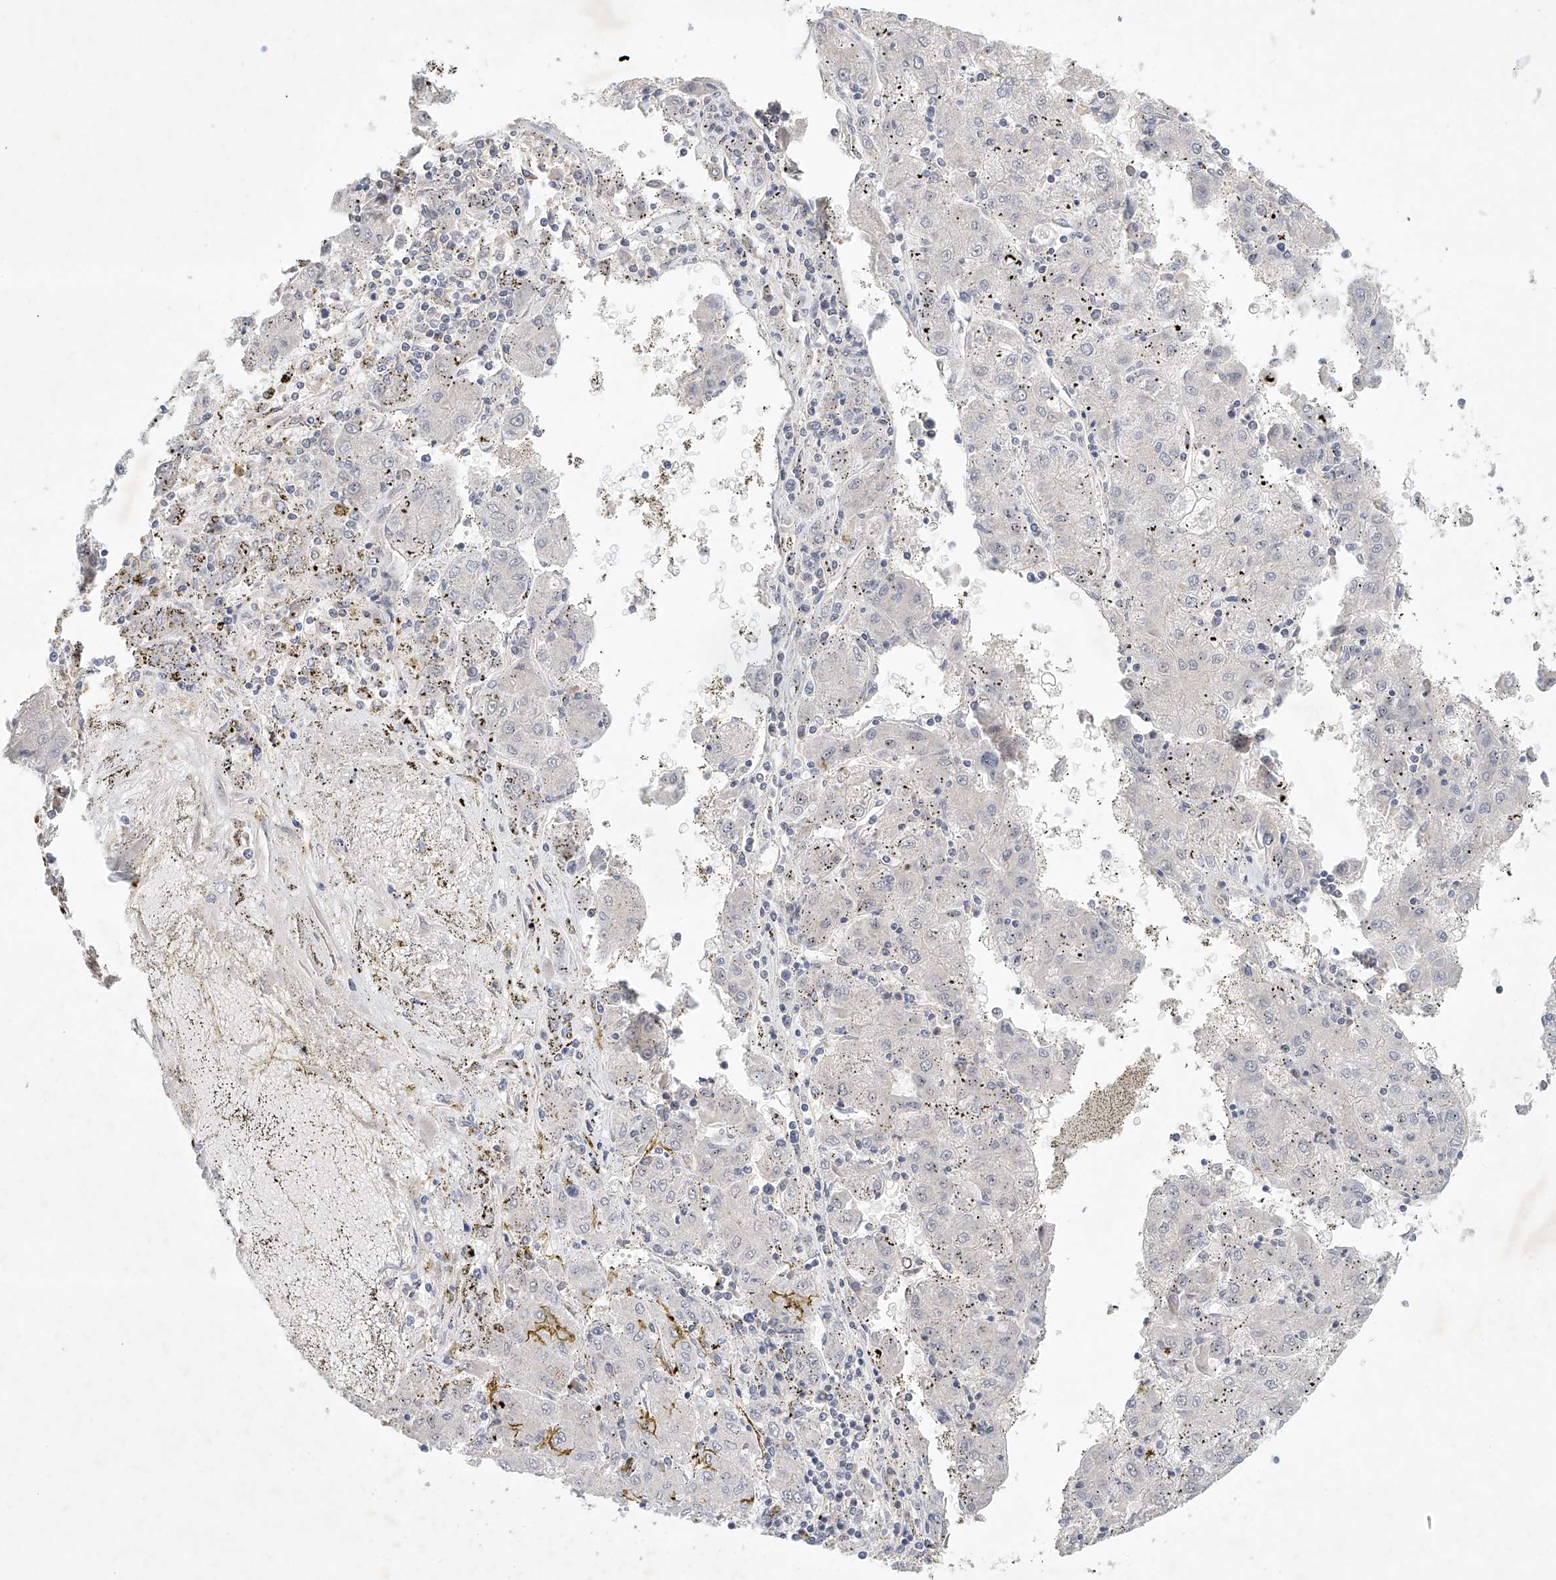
{"staining": {"intensity": "negative", "quantity": "none", "location": "none"}, "tissue": "liver cancer", "cell_type": "Tumor cells", "image_type": "cancer", "snomed": [{"axis": "morphology", "description": "Carcinoma, Hepatocellular, NOS"}, {"axis": "topography", "description": "Liver"}], "caption": "This is an immunohistochemistry photomicrograph of liver cancer (hepatocellular carcinoma). There is no expression in tumor cells.", "gene": "CARMIL1", "patient": {"sex": "male", "age": 72}}